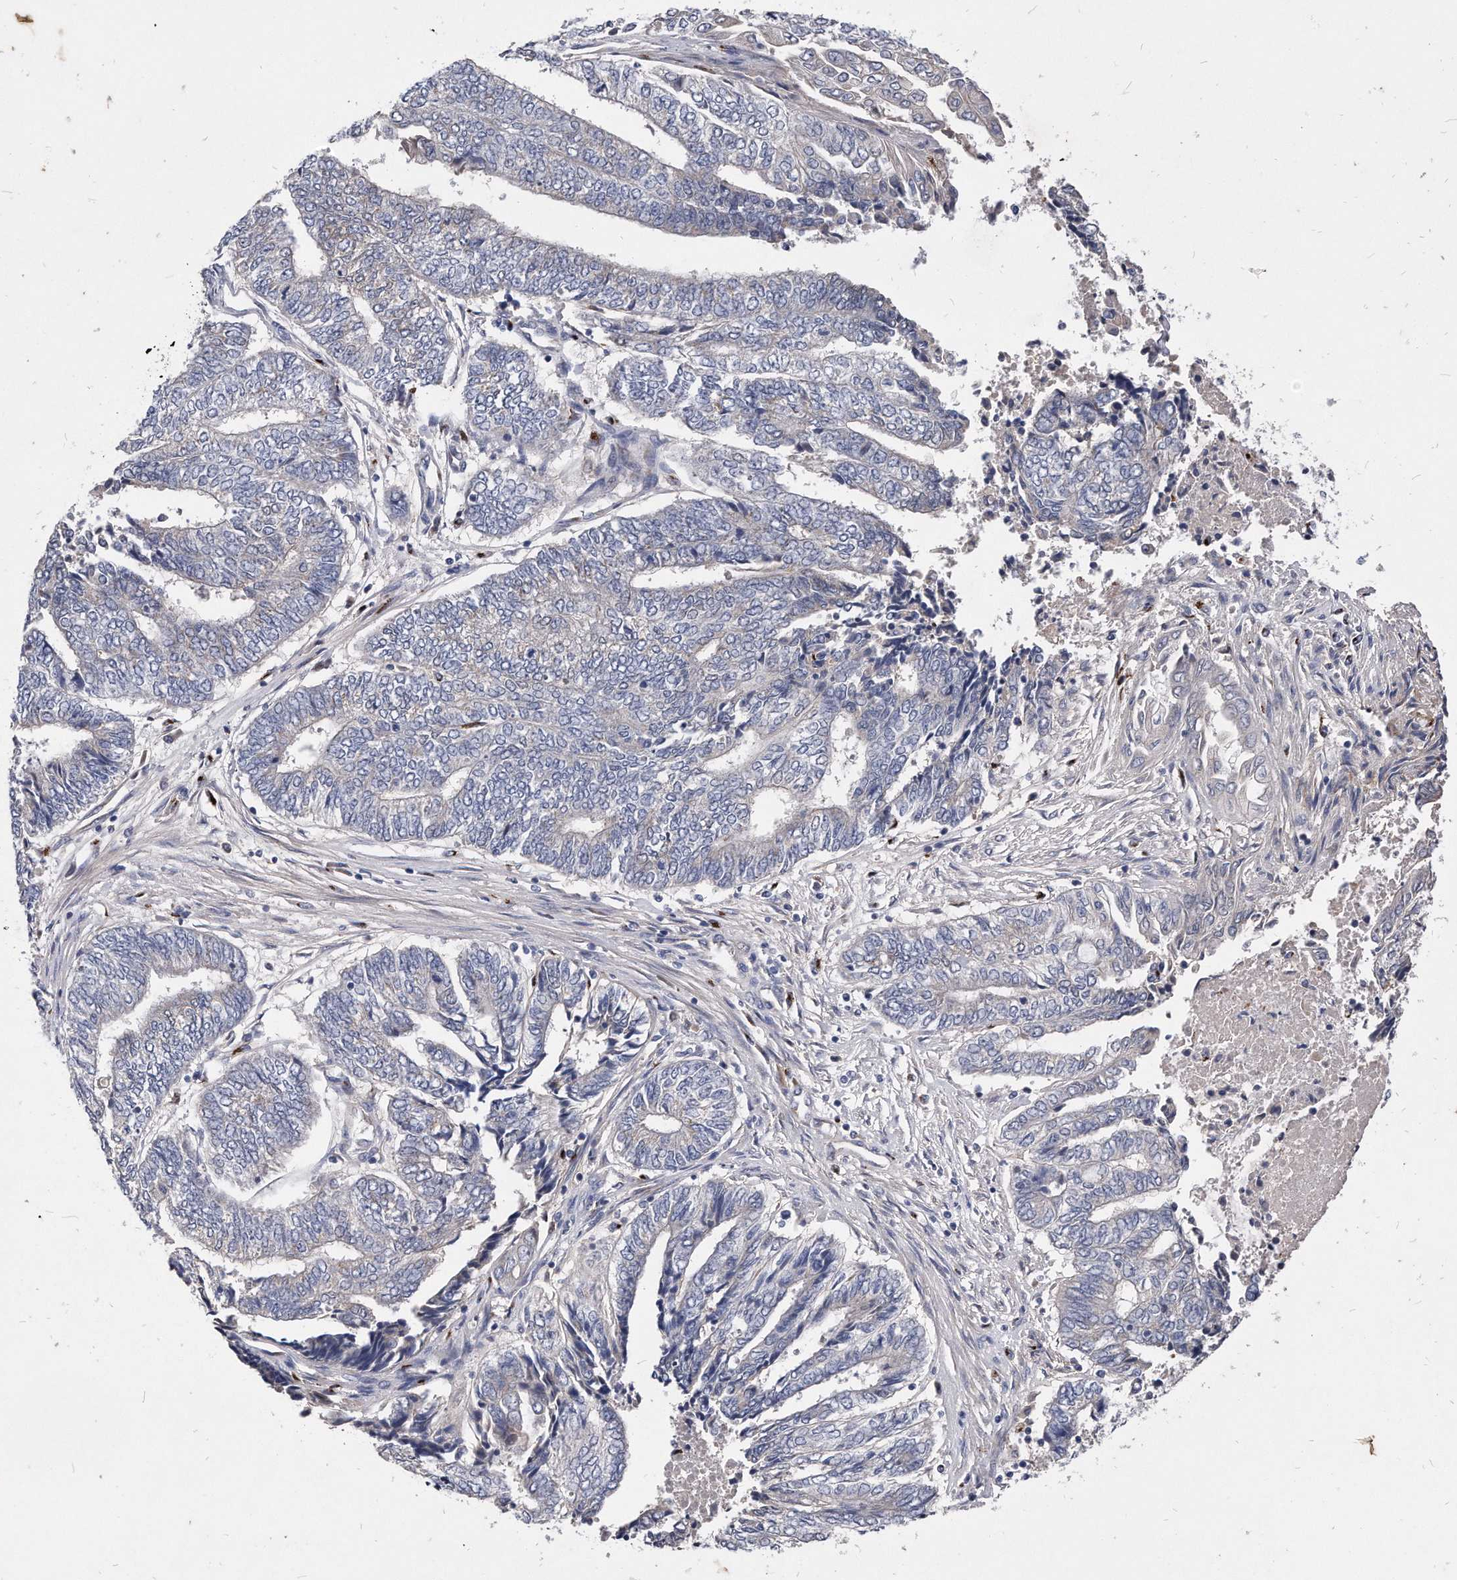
{"staining": {"intensity": "negative", "quantity": "none", "location": "none"}, "tissue": "endometrial cancer", "cell_type": "Tumor cells", "image_type": "cancer", "snomed": [{"axis": "morphology", "description": "Adenocarcinoma, NOS"}, {"axis": "topography", "description": "Uterus"}, {"axis": "topography", "description": "Endometrium"}], "caption": "There is no significant expression in tumor cells of adenocarcinoma (endometrial).", "gene": "MGAT4A", "patient": {"sex": "female", "age": 70}}